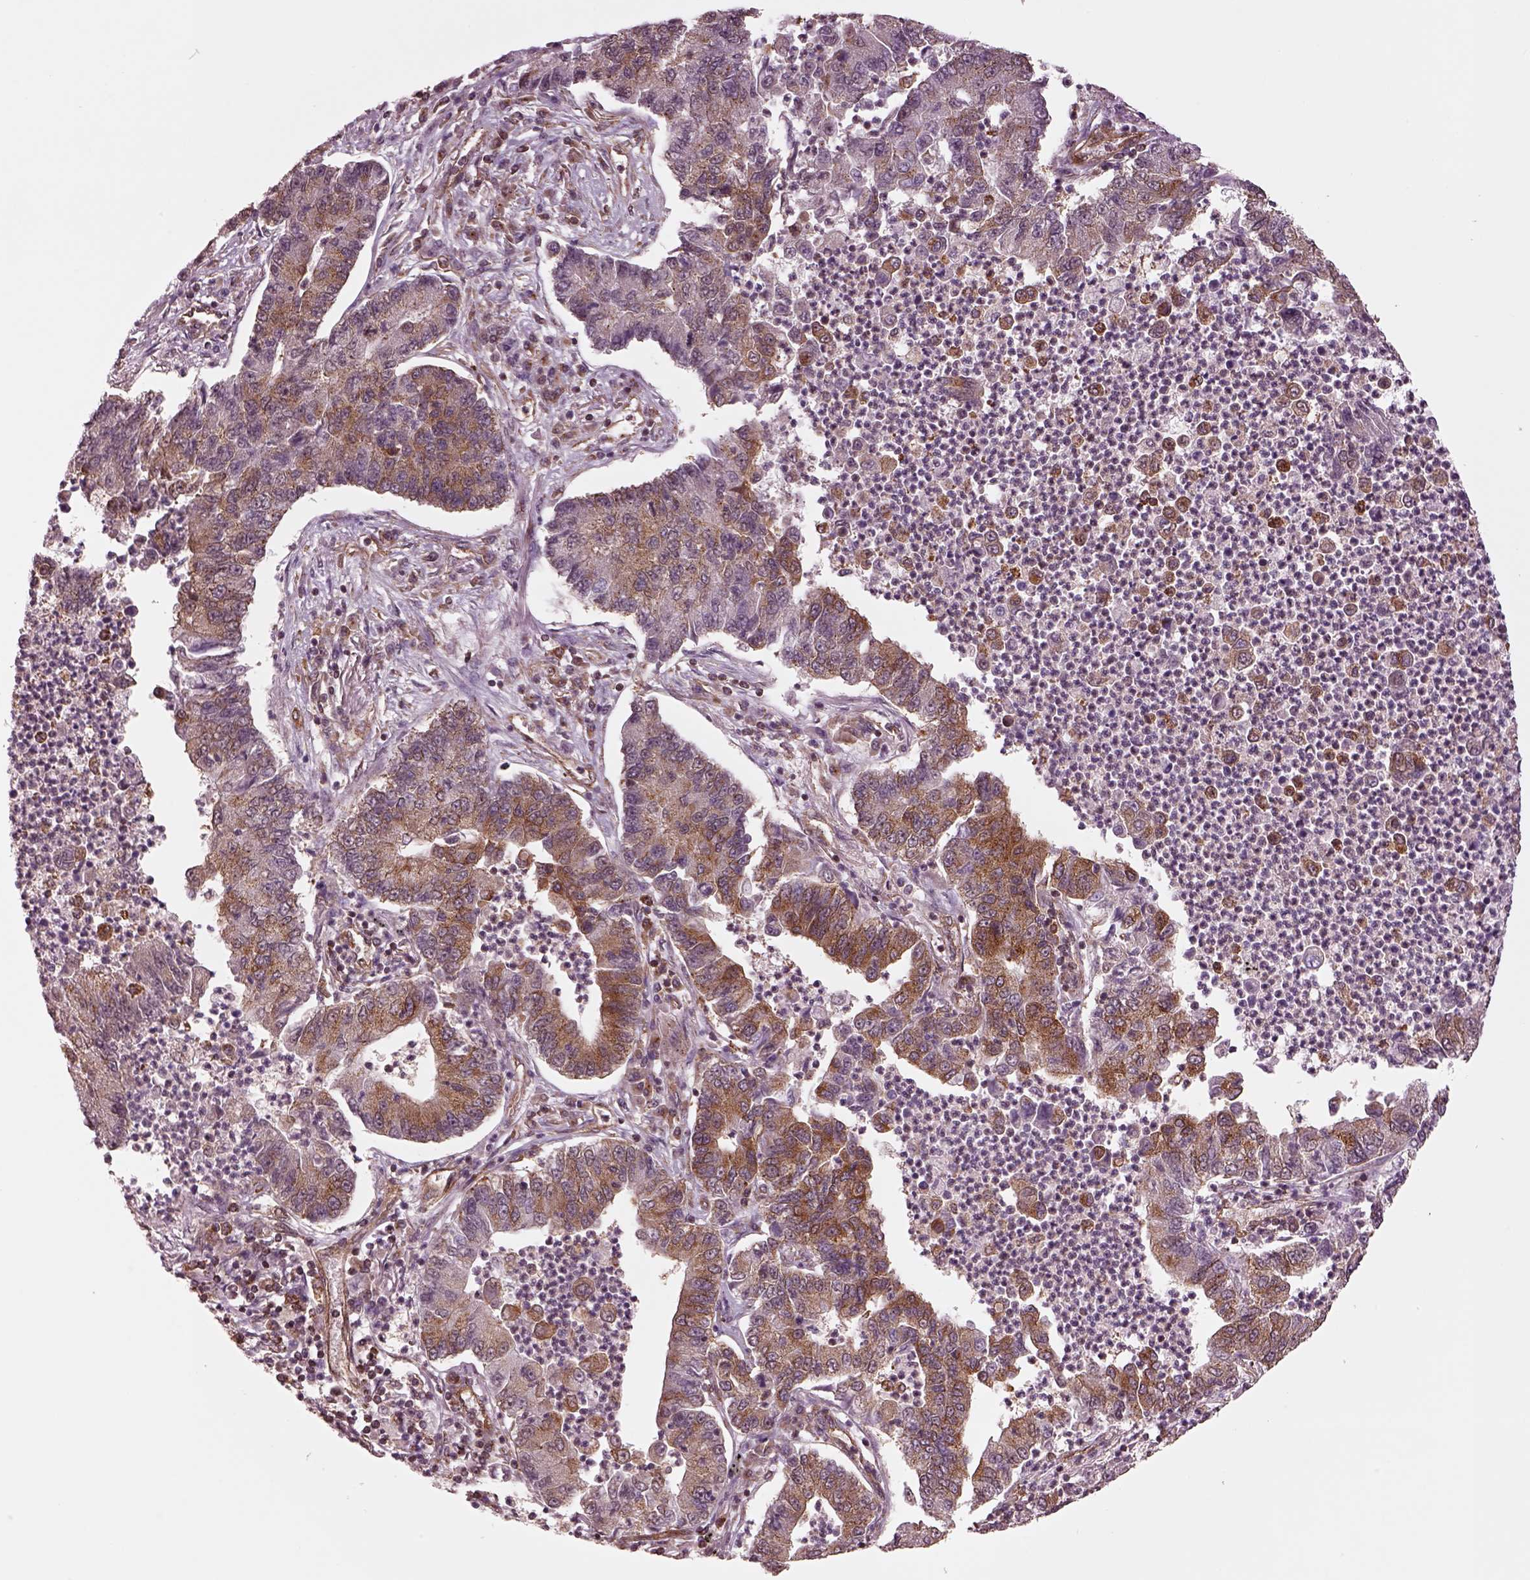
{"staining": {"intensity": "moderate", "quantity": "25%-75%", "location": "cytoplasmic/membranous"}, "tissue": "lung cancer", "cell_type": "Tumor cells", "image_type": "cancer", "snomed": [{"axis": "morphology", "description": "Adenocarcinoma, NOS"}, {"axis": "topography", "description": "Lung"}], "caption": "A brown stain shows moderate cytoplasmic/membranous staining of a protein in human lung adenocarcinoma tumor cells. (brown staining indicates protein expression, while blue staining denotes nuclei).", "gene": "WASHC2A", "patient": {"sex": "female", "age": 57}}